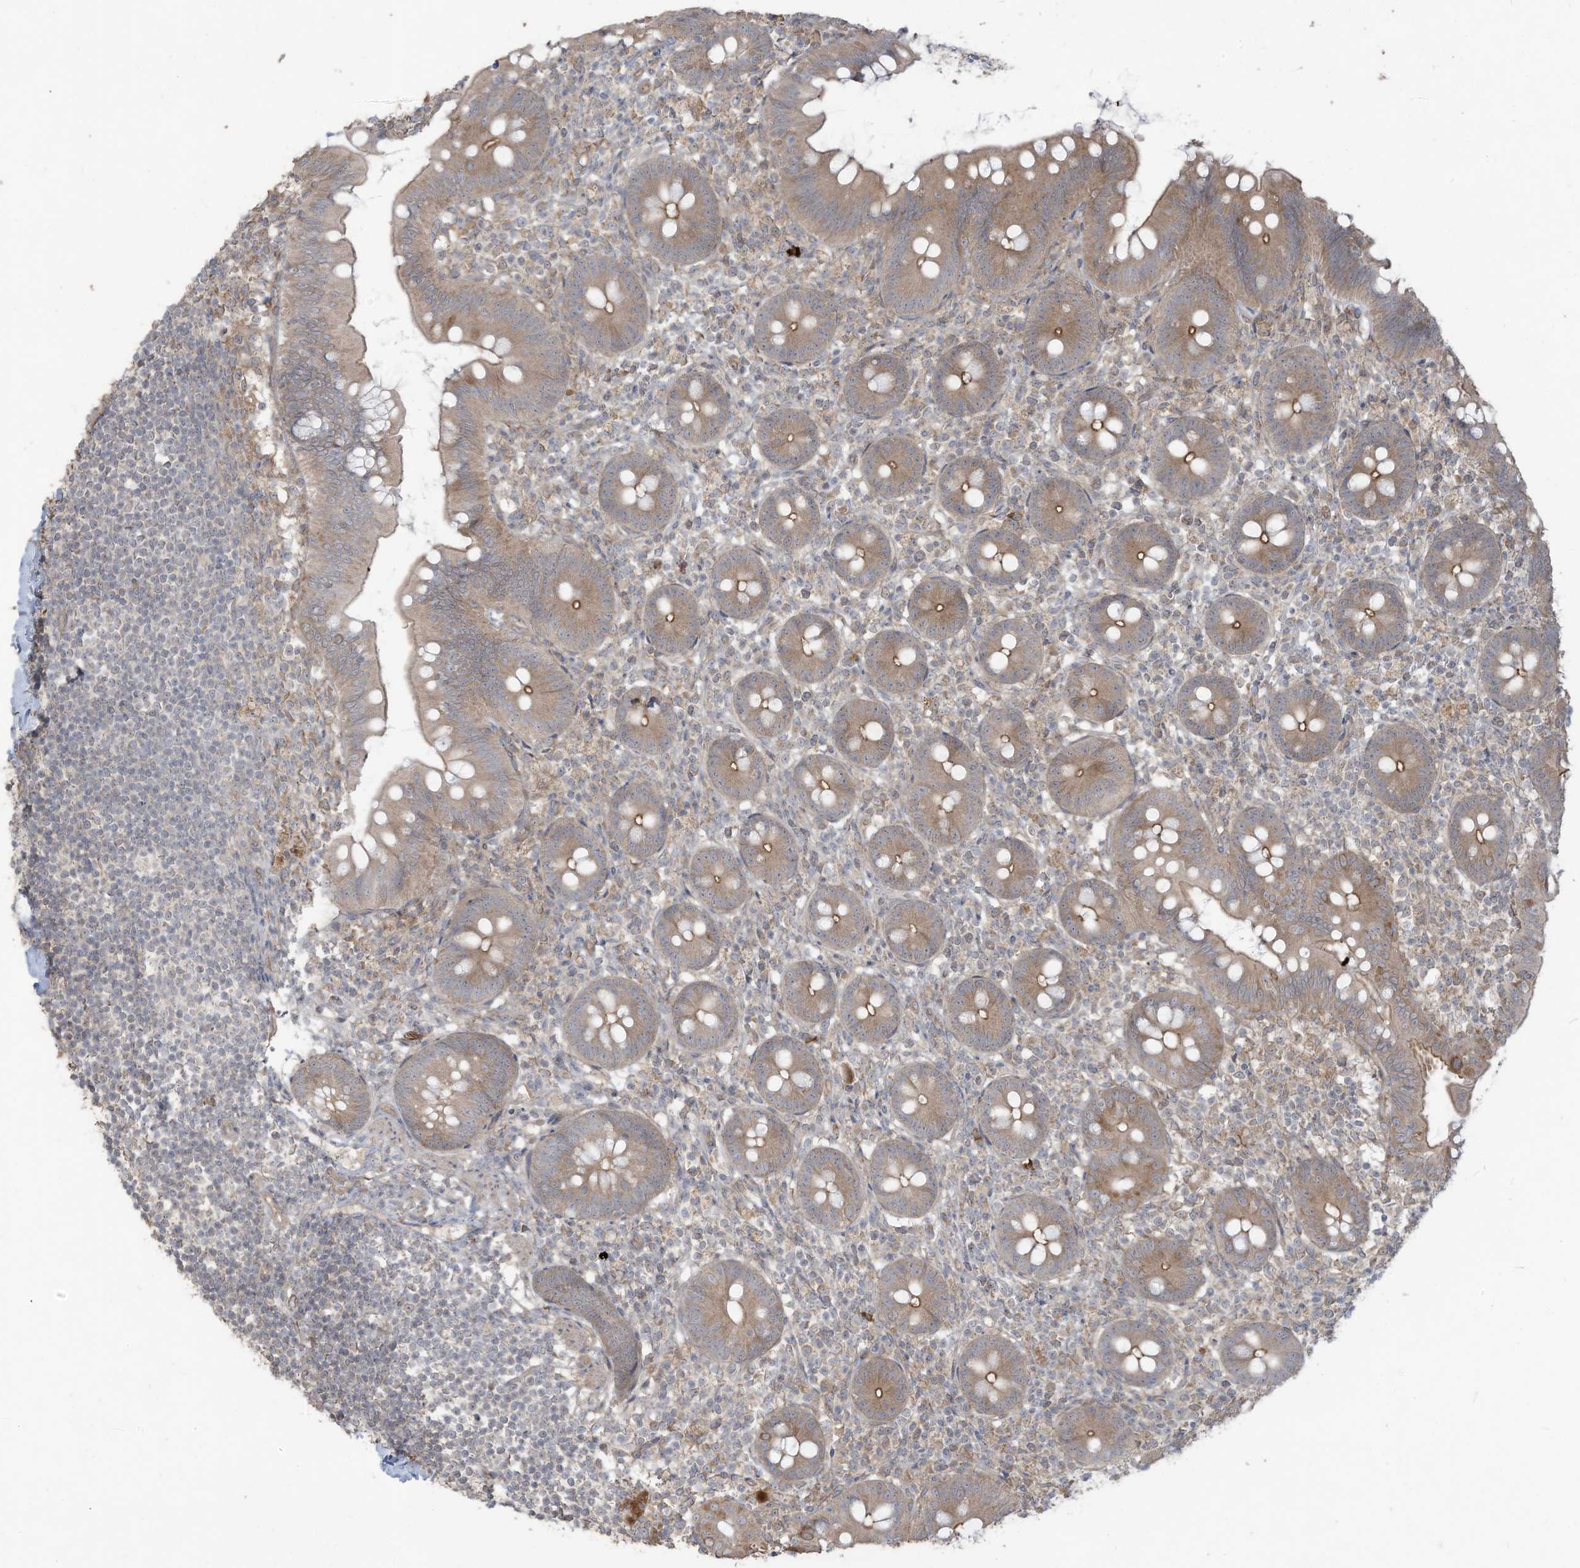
{"staining": {"intensity": "moderate", "quantity": ">75%", "location": "cytoplasmic/membranous"}, "tissue": "appendix", "cell_type": "Glandular cells", "image_type": "normal", "snomed": [{"axis": "morphology", "description": "Normal tissue, NOS"}, {"axis": "topography", "description": "Appendix"}], "caption": "Glandular cells demonstrate medium levels of moderate cytoplasmic/membranous staining in approximately >75% of cells in normal appendix.", "gene": "MAGIX", "patient": {"sex": "female", "age": 62}}